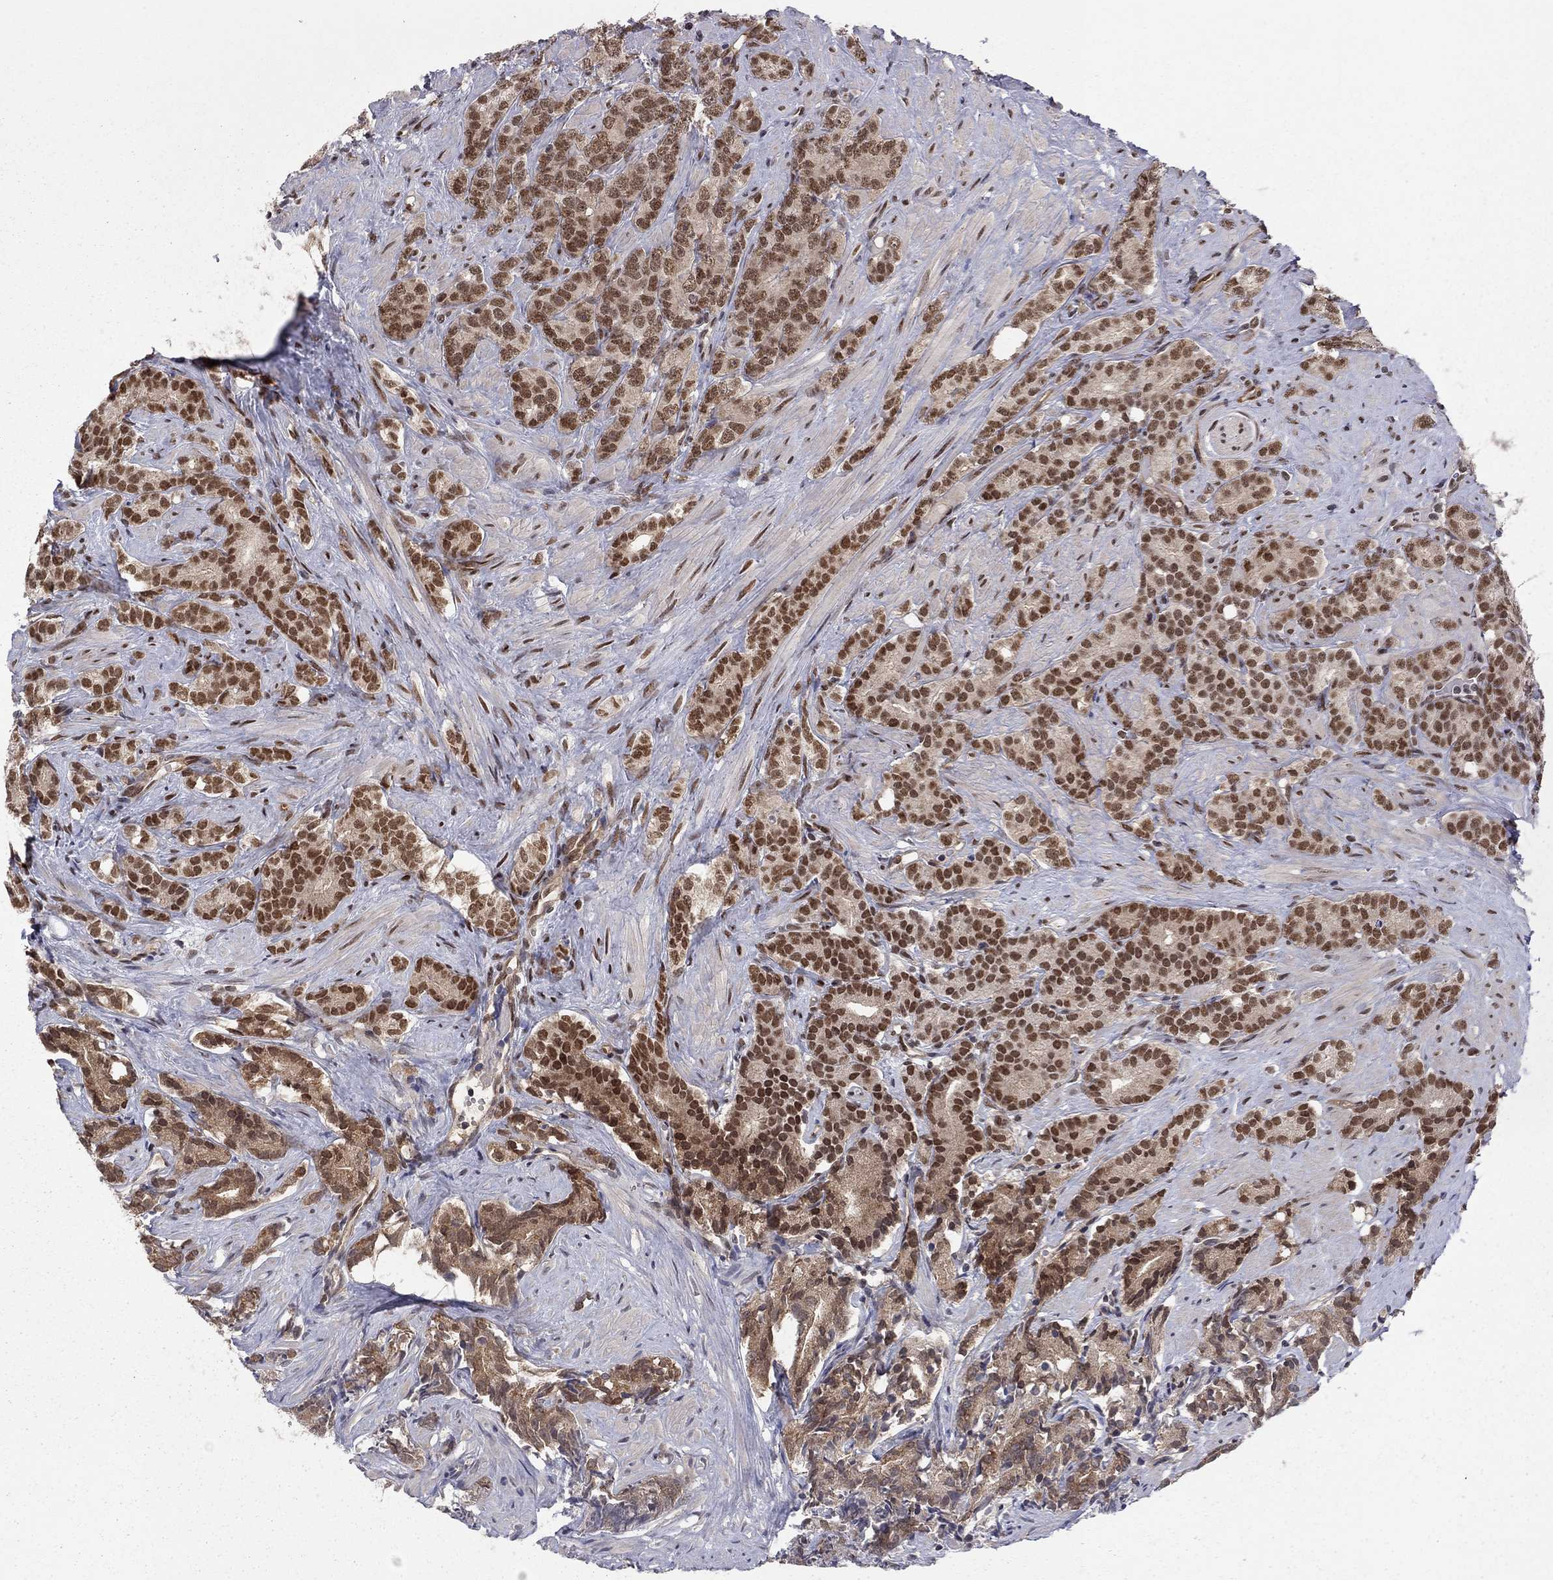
{"staining": {"intensity": "strong", "quantity": "25%-75%", "location": "nuclear"}, "tissue": "prostate cancer", "cell_type": "Tumor cells", "image_type": "cancer", "snomed": [{"axis": "morphology", "description": "Adenocarcinoma, High grade"}, {"axis": "topography", "description": "Prostate"}], "caption": "High-magnification brightfield microscopy of high-grade adenocarcinoma (prostate) stained with DAB (brown) and counterstained with hematoxylin (blue). tumor cells exhibit strong nuclear positivity is appreciated in about25%-75% of cells. Using DAB (brown) and hematoxylin (blue) stains, captured at high magnification using brightfield microscopy.", "gene": "SAP30L", "patient": {"sex": "male", "age": 90}}